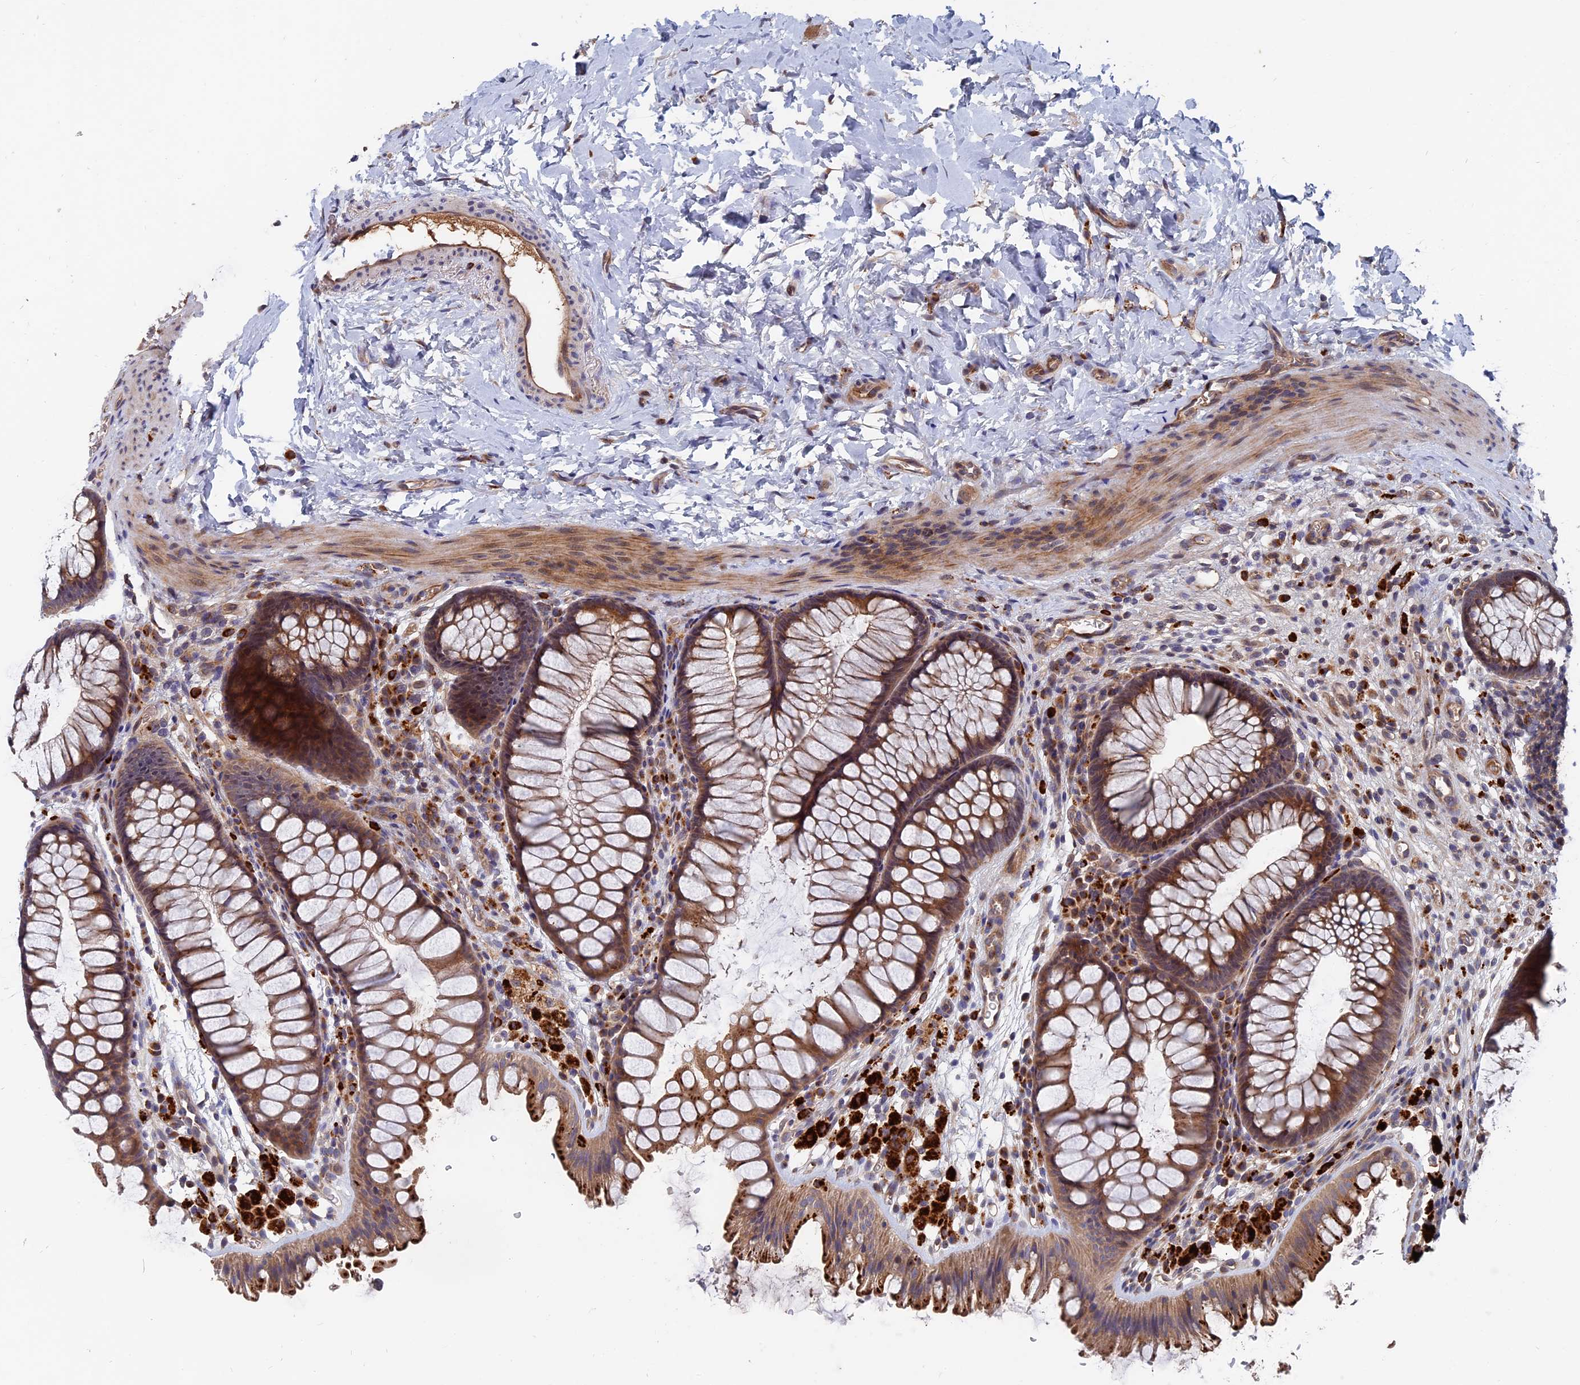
{"staining": {"intensity": "moderate", "quantity": ">75%", "location": "cytoplasmic/membranous"}, "tissue": "colon", "cell_type": "Endothelial cells", "image_type": "normal", "snomed": [{"axis": "morphology", "description": "Normal tissue, NOS"}, {"axis": "topography", "description": "Colon"}], "caption": "IHC (DAB (3,3'-diaminobenzidine)) staining of benign colon displays moderate cytoplasmic/membranous protein expression in approximately >75% of endothelial cells.", "gene": "TRAPPC2L", "patient": {"sex": "female", "age": 62}}